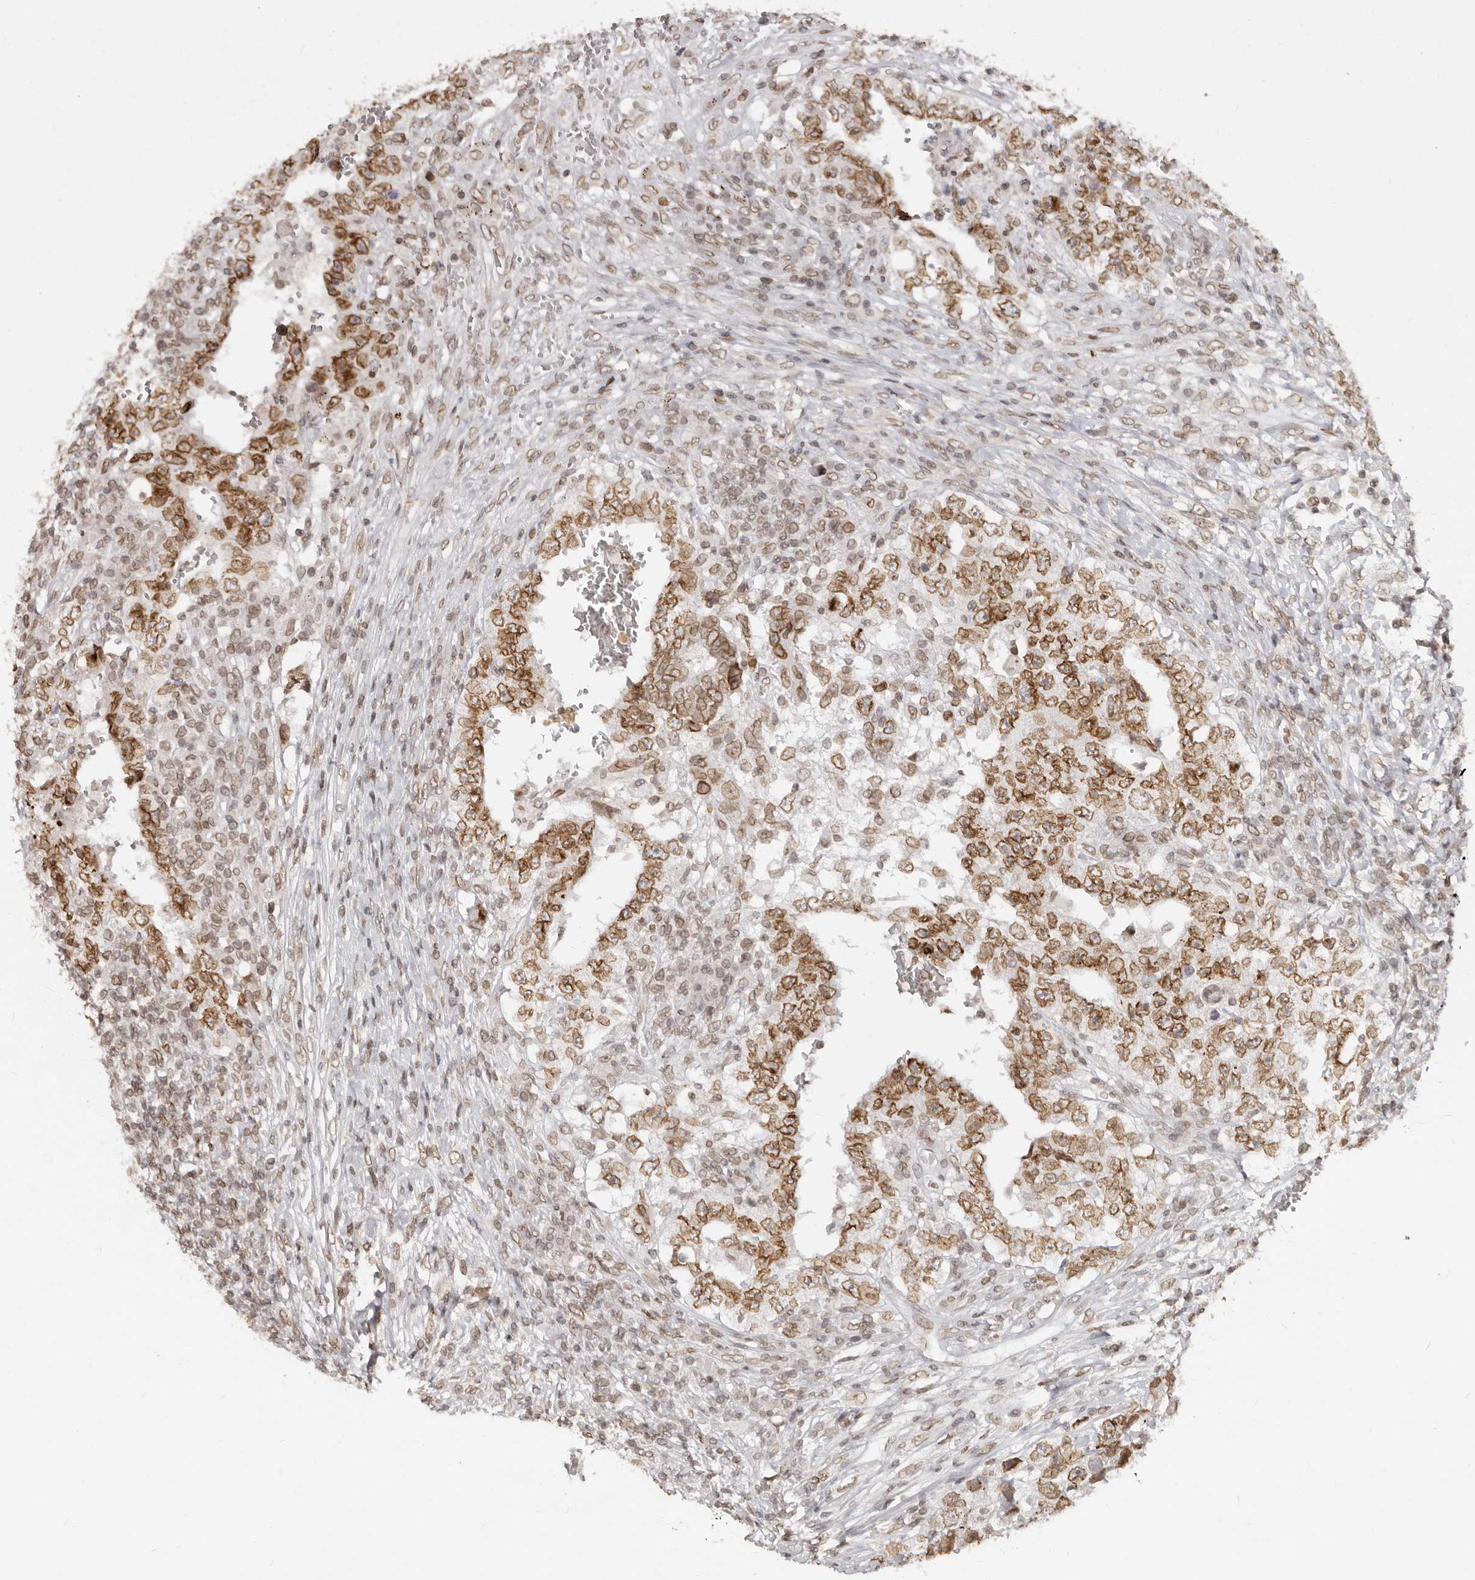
{"staining": {"intensity": "moderate", "quantity": ">75%", "location": "cytoplasmic/membranous,nuclear"}, "tissue": "testis cancer", "cell_type": "Tumor cells", "image_type": "cancer", "snomed": [{"axis": "morphology", "description": "Carcinoma, Embryonal, NOS"}, {"axis": "topography", "description": "Testis"}], "caption": "The photomicrograph displays immunohistochemical staining of embryonal carcinoma (testis). There is moderate cytoplasmic/membranous and nuclear staining is present in approximately >75% of tumor cells.", "gene": "NUP153", "patient": {"sex": "male", "age": 26}}